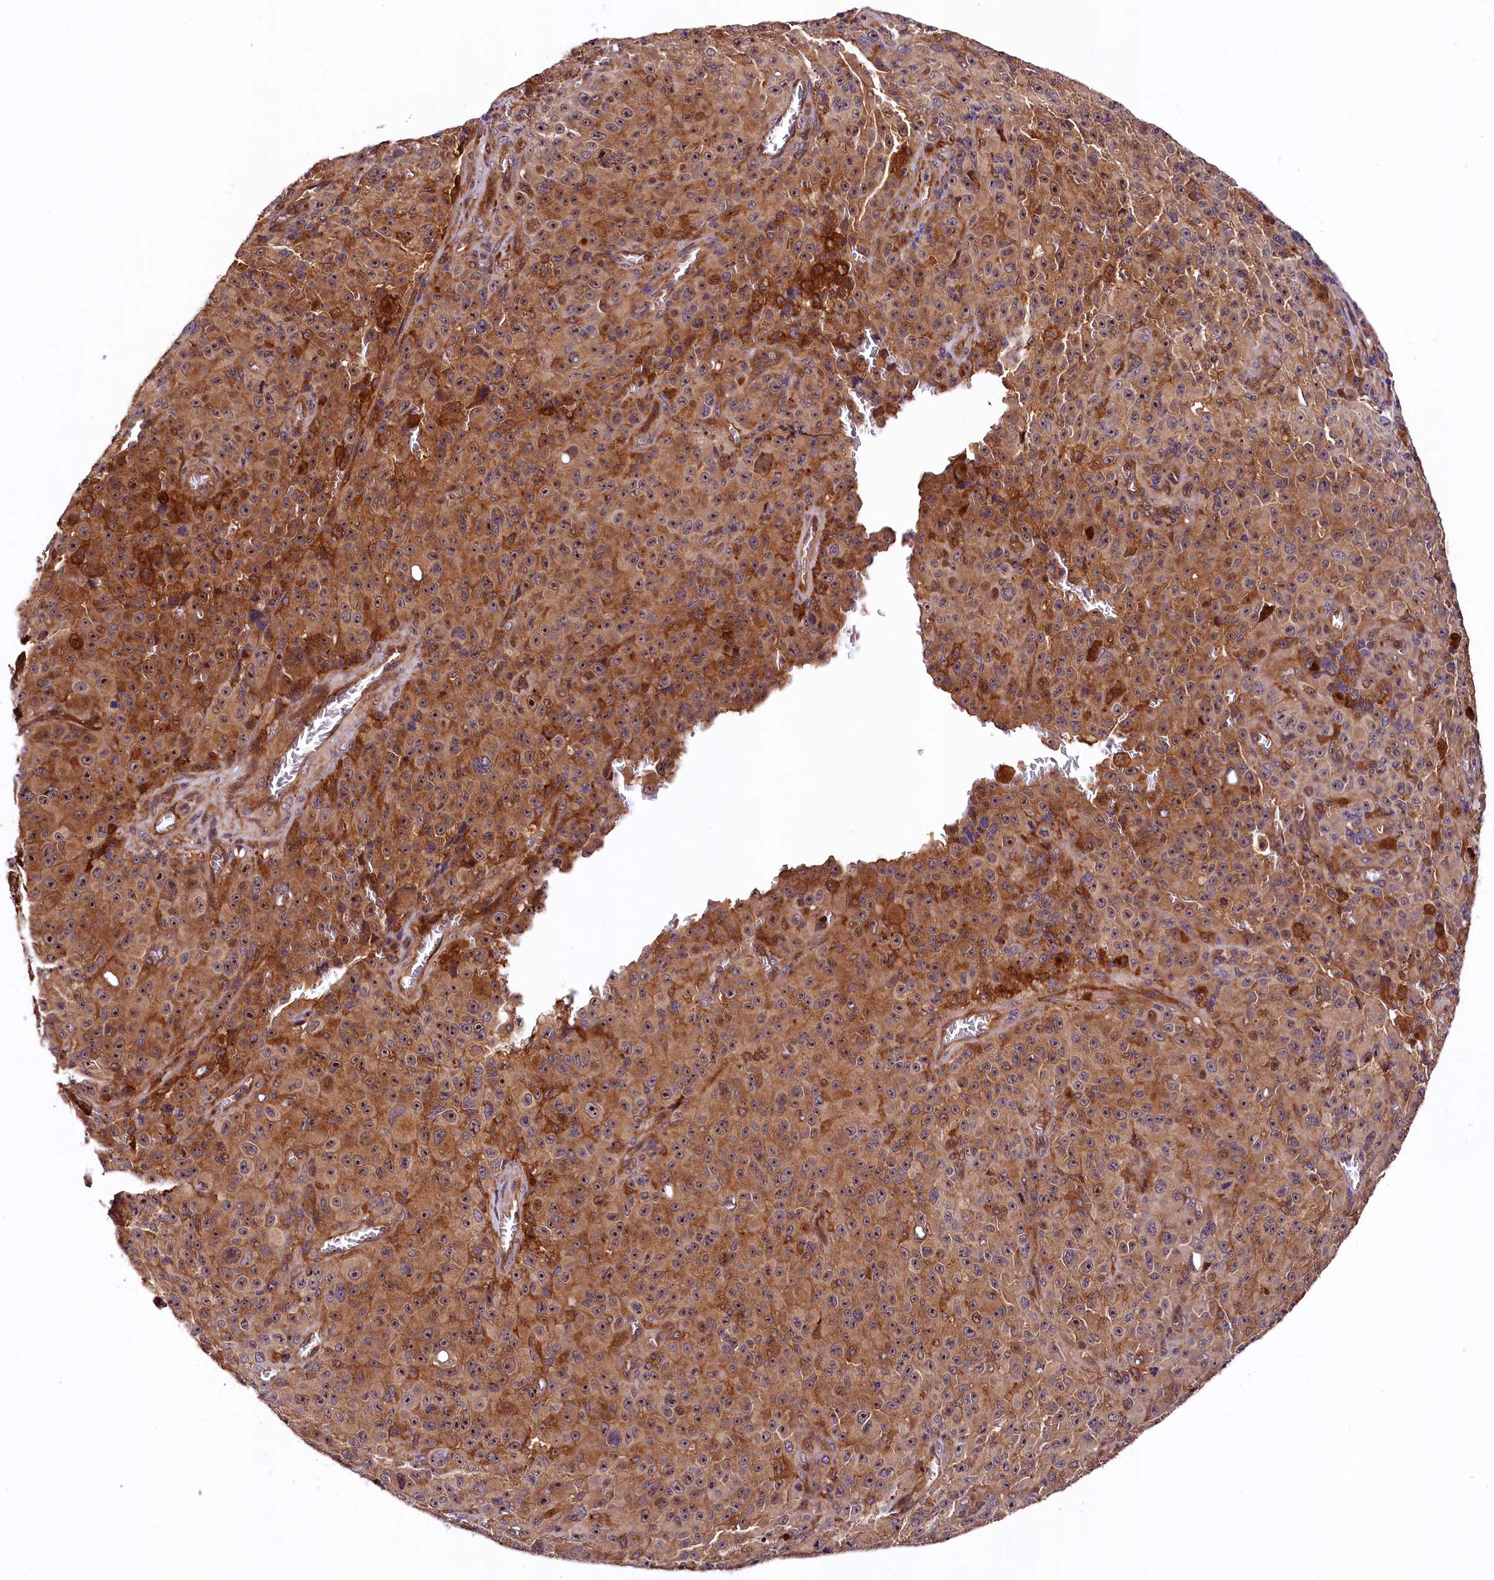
{"staining": {"intensity": "moderate", "quantity": ">75%", "location": "cytoplasmic/membranous"}, "tissue": "melanoma", "cell_type": "Tumor cells", "image_type": "cancer", "snomed": [{"axis": "morphology", "description": "Malignant melanoma, NOS"}, {"axis": "topography", "description": "Skin"}], "caption": "Moderate cytoplasmic/membranous protein expression is appreciated in about >75% of tumor cells in malignant melanoma.", "gene": "VPS35", "patient": {"sex": "female", "age": 82}}